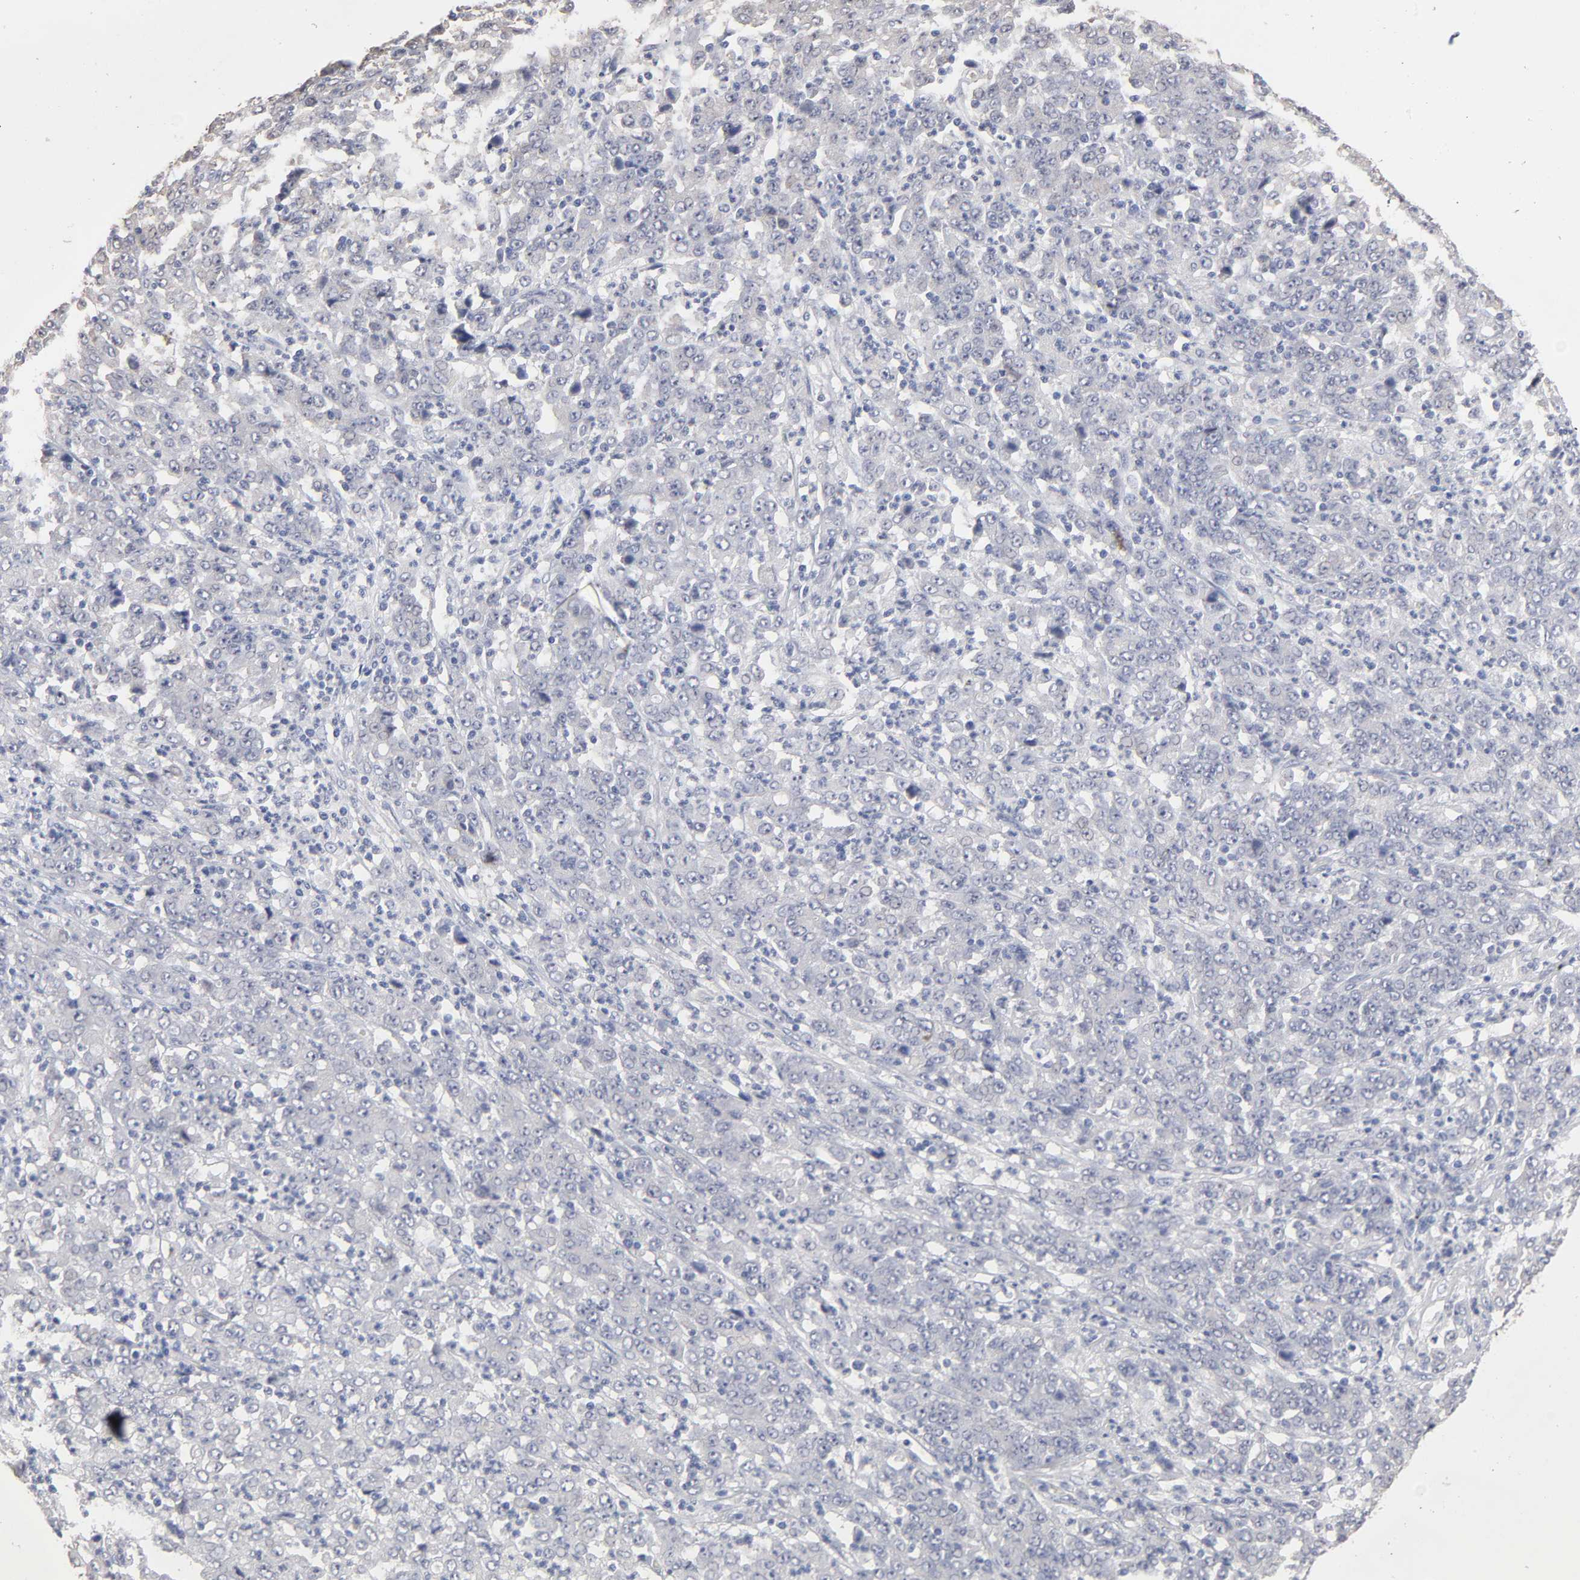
{"staining": {"intensity": "negative", "quantity": "none", "location": "none"}, "tissue": "stomach cancer", "cell_type": "Tumor cells", "image_type": "cancer", "snomed": [{"axis": "morphology", "description": "Adenocarcinoma, NOS"}, {"axis": "topography", "description": "Stomach, lower"}], "caption": "A histopathology image of human stomach adenocarcinoma is negative for staining in tumor cells.", "gene": "DNAL4", "patient": {"sex": "female", "age": 71}}